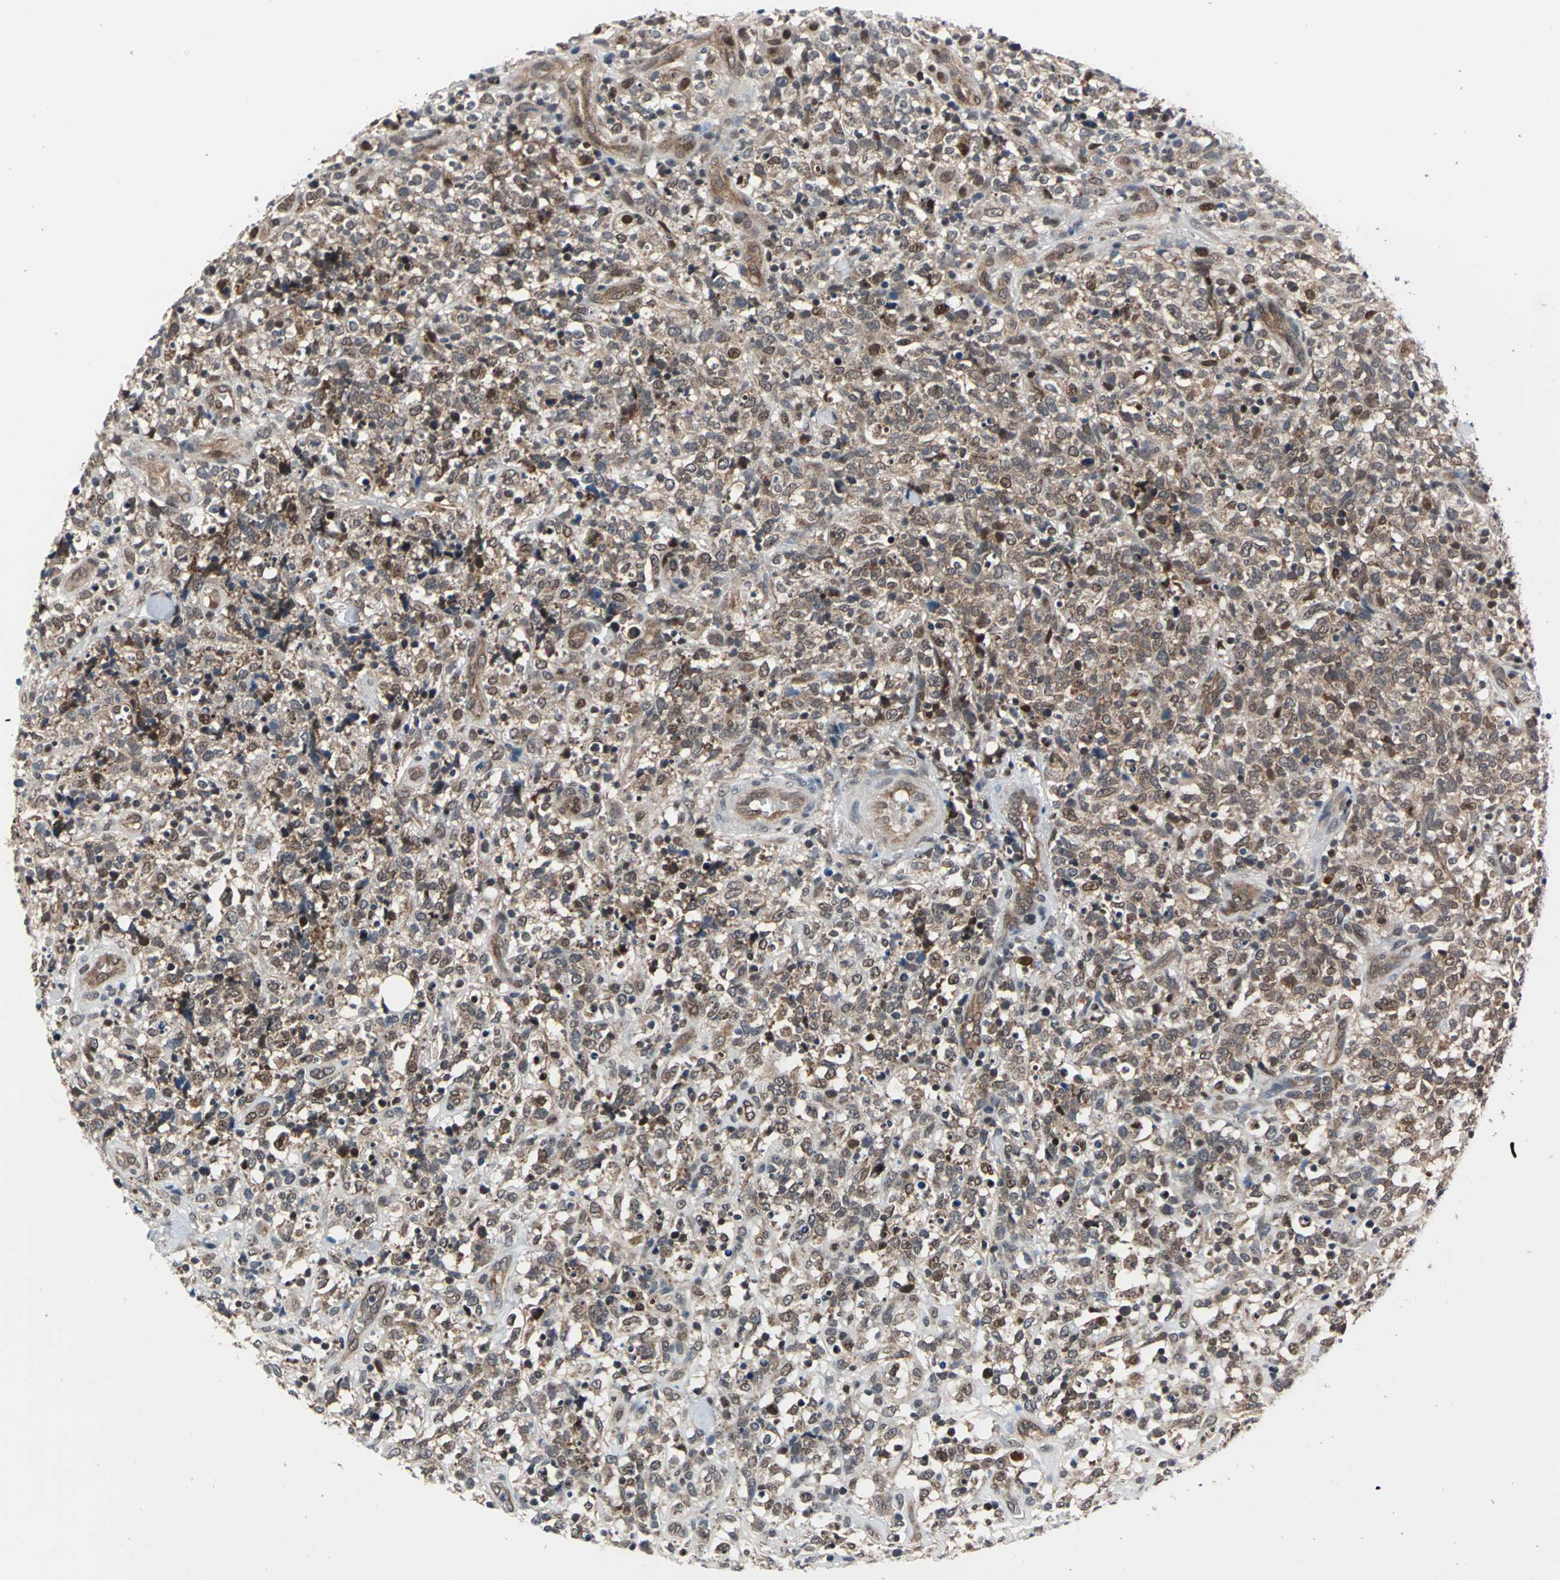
{"staining": {"intensity": "moderate", "quantity": "25%-75%", "location": "cytoplasmic/membranous,nuclear"}, "tissue": "lymphoma", "cell_type": "Tumor cells", "image_type": "cancer", "snomed": [{"axis": "morphology", "description": "Malignant lymphoma, non-Hodgkin's type, High grade"}, {"axis": "topography", "description": "Lymph node"}], "caption": "A photomicrograph of human lymphoma stained for a protein demonstrates moderate cytoplasmic/membranous and nuclear brown staining in tumor cells. (brown staining indicates protein expression, while blue staining denotes nuclei).", "gene": "POLR3K", "patient": {"sex": "female", "age": 73}}